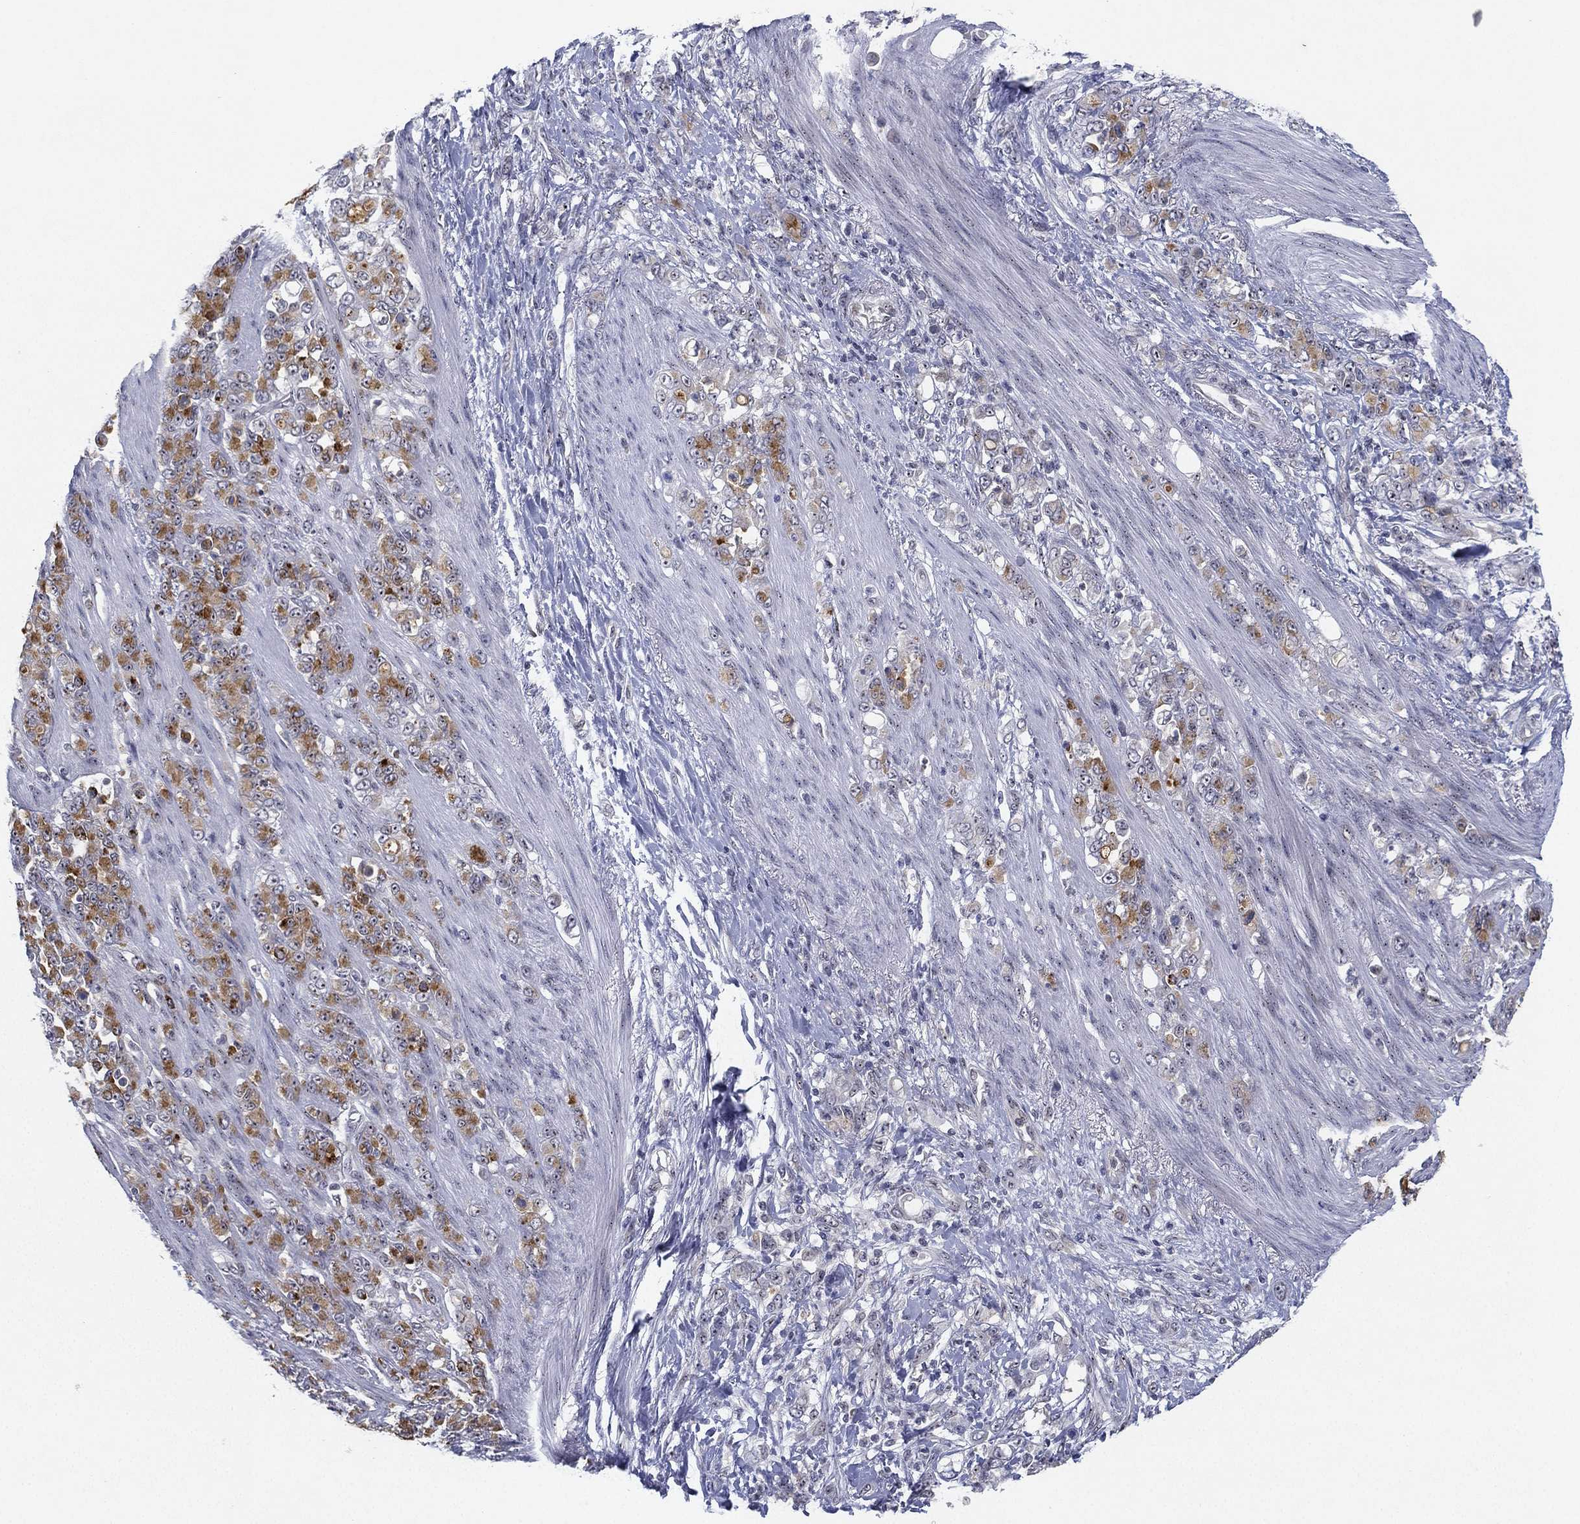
{"staining": {"intensity": "moderate", "quantity": "<25%", "location": "cytoplasmic/membranous"}, "tissue": "stomach cancer", "cell_type": "Tumor cells", "image_type": "cancer", "snomed": [{"axis": "morphology", "description": "Adenocarcinoma, NOS"}, {"axis": "topography", "description": "Stomach"}], "caption": "Stomach cancer tissue shows moderate cytoplasmic/membranous positivity in about <25% of tumor cells (DAB (3,3'-diaminobenzidine) IHC, brown staining for protein, blue staining for nuclei).", "gene": "MS4A8", "patient": {"sex": "female", "age": 79}}